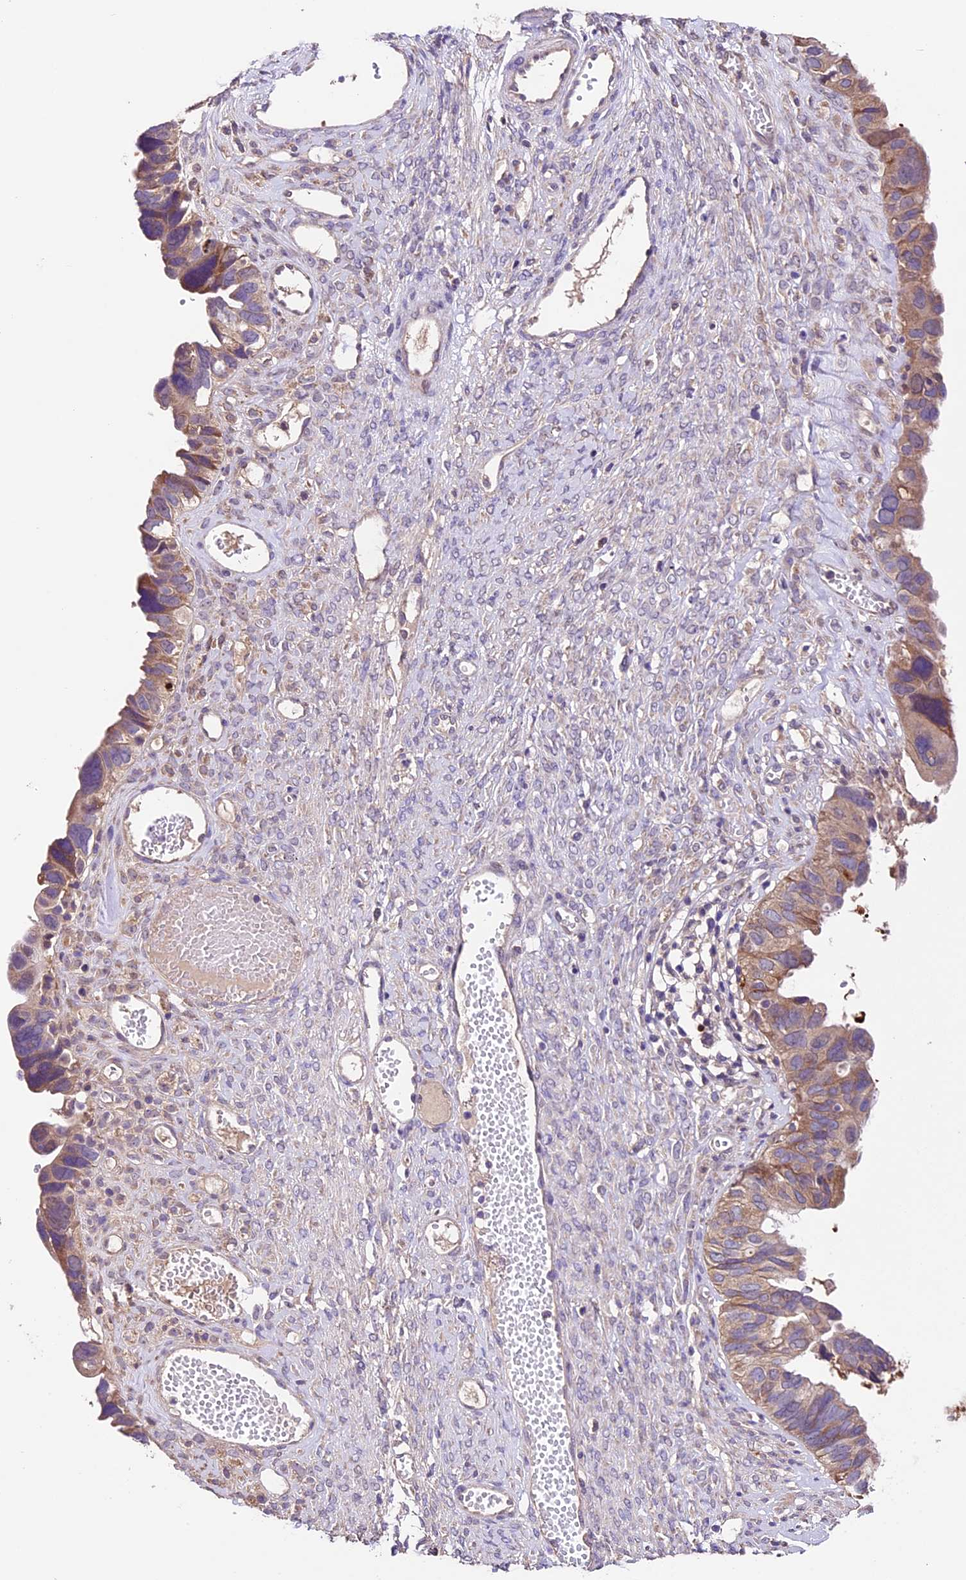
{"staining": {"intensity": "weak", "quantity": "<25%", "location": "cytoplasmic/membranous"}, "tissue": "ovarian cancer", "cell_type": "Tumor cells", "image_type": "cancer", "snomed": [{"axis": "morphology", "description": "Cystadenocarcinoma, serous, NOS"}, {"axis": "topography", "description": "Ovary"}], "caption": "An image of human serous cystadenocarcinoma (ovarian) is negative for staining in tumor cells.", "gene": "SBNO2", "patient": {"sex": "female", "age": 79}}